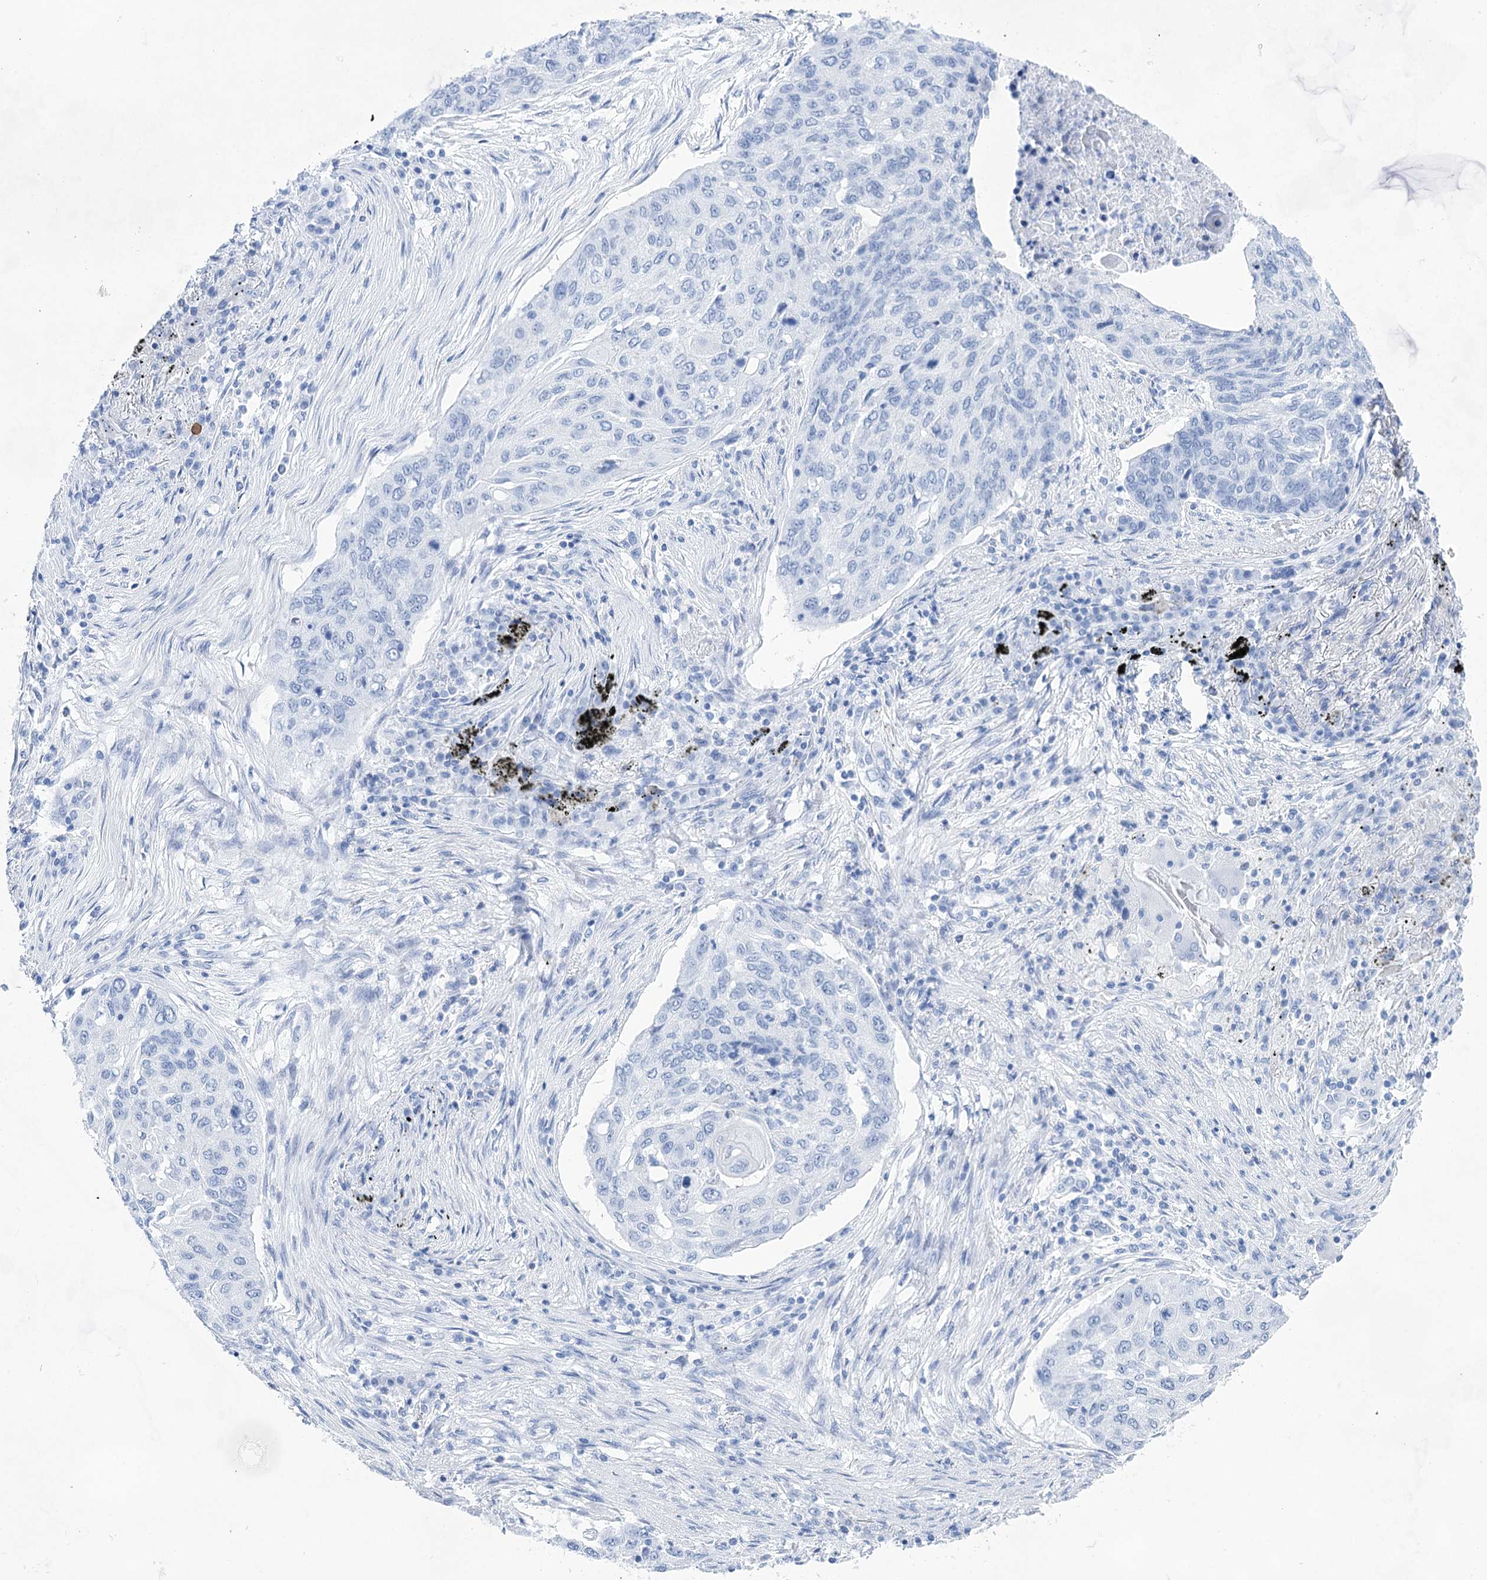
{"staining": {"intensity": "negative", "quantity": "none", "location": "none"}, "tissue": "lung cancer", "cell_type": "Tumor cells", "image_type": "cancer", "snomed": [{"axis": "morphology", "description": "Squamous cell carcinoma, NOS"}, {"axis": "topography", "description": "Lung"}], "caption": "An immunohistochemistry histopathology image of lung cancer is shown. There is no staining in tumor cells of lung cancer. (IHC, brightfield microscopy, high magnification).", "gene": "LALBA", "patient": {"sex": "female", "age": 63}}